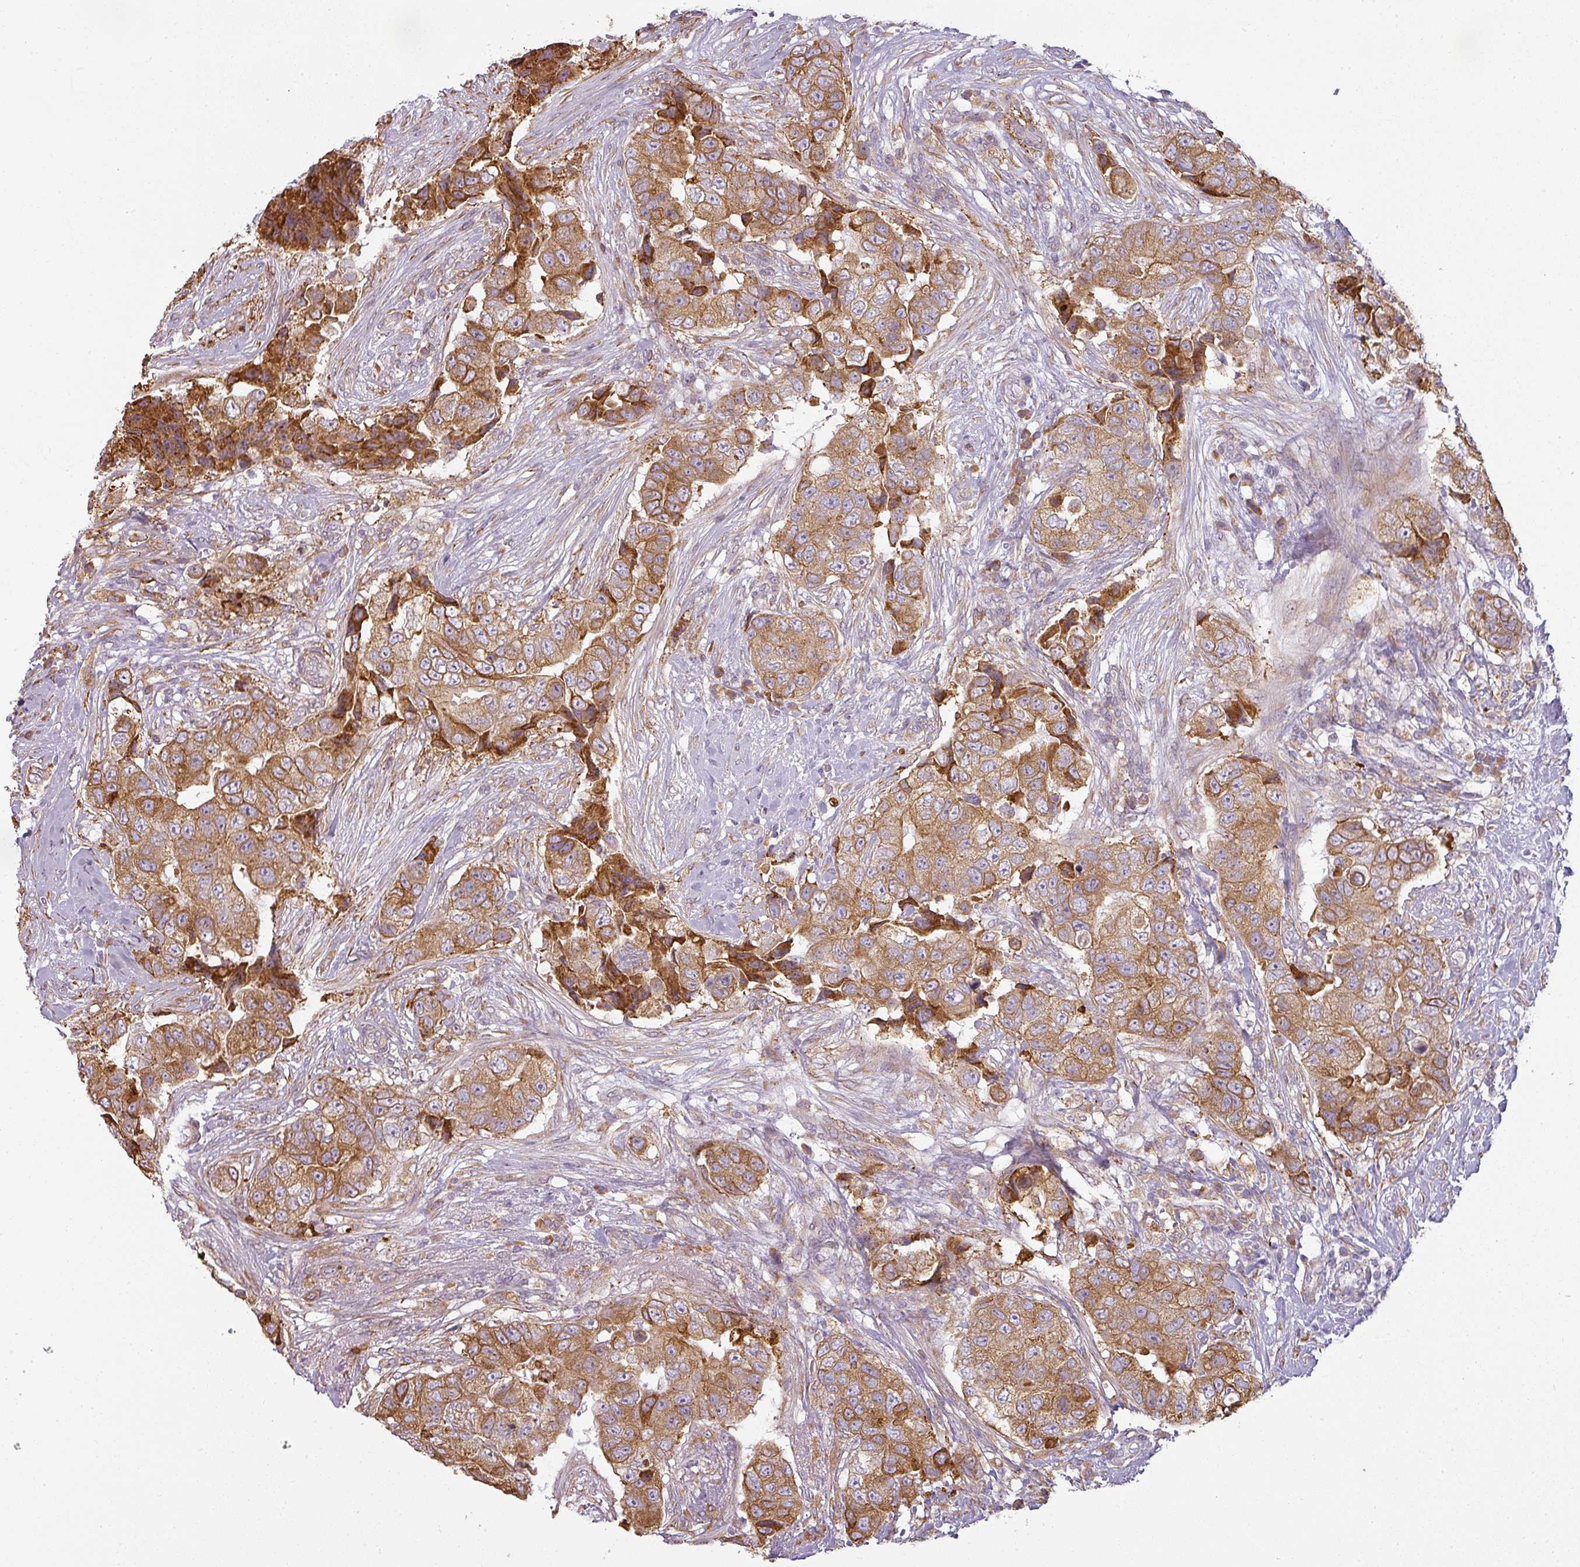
{"staining": {"intensity": "moderate", "quantity": ">75%", "location": "cytoplasmic/membranous"}, "tissue": "breast cancer", "cell_type": "Tumor cells", "image_type": "cancer", "snomed": [{"axis": "morphology", "description": "Normal tissue, NOS"}, {"axis": "morphology", "description": "Duct carcinoma"}, {"axis": "topography", "description": "Breast"}], "caption": "Brown immunohistochemical staining in human infiltrating ductal carcinoma (breast) displays moderate cytoplasmic/membranous positivity in about >75% of tumor cells.", "gene": "CCDC144A", "patient": {"sex": "female", "age": 62}}